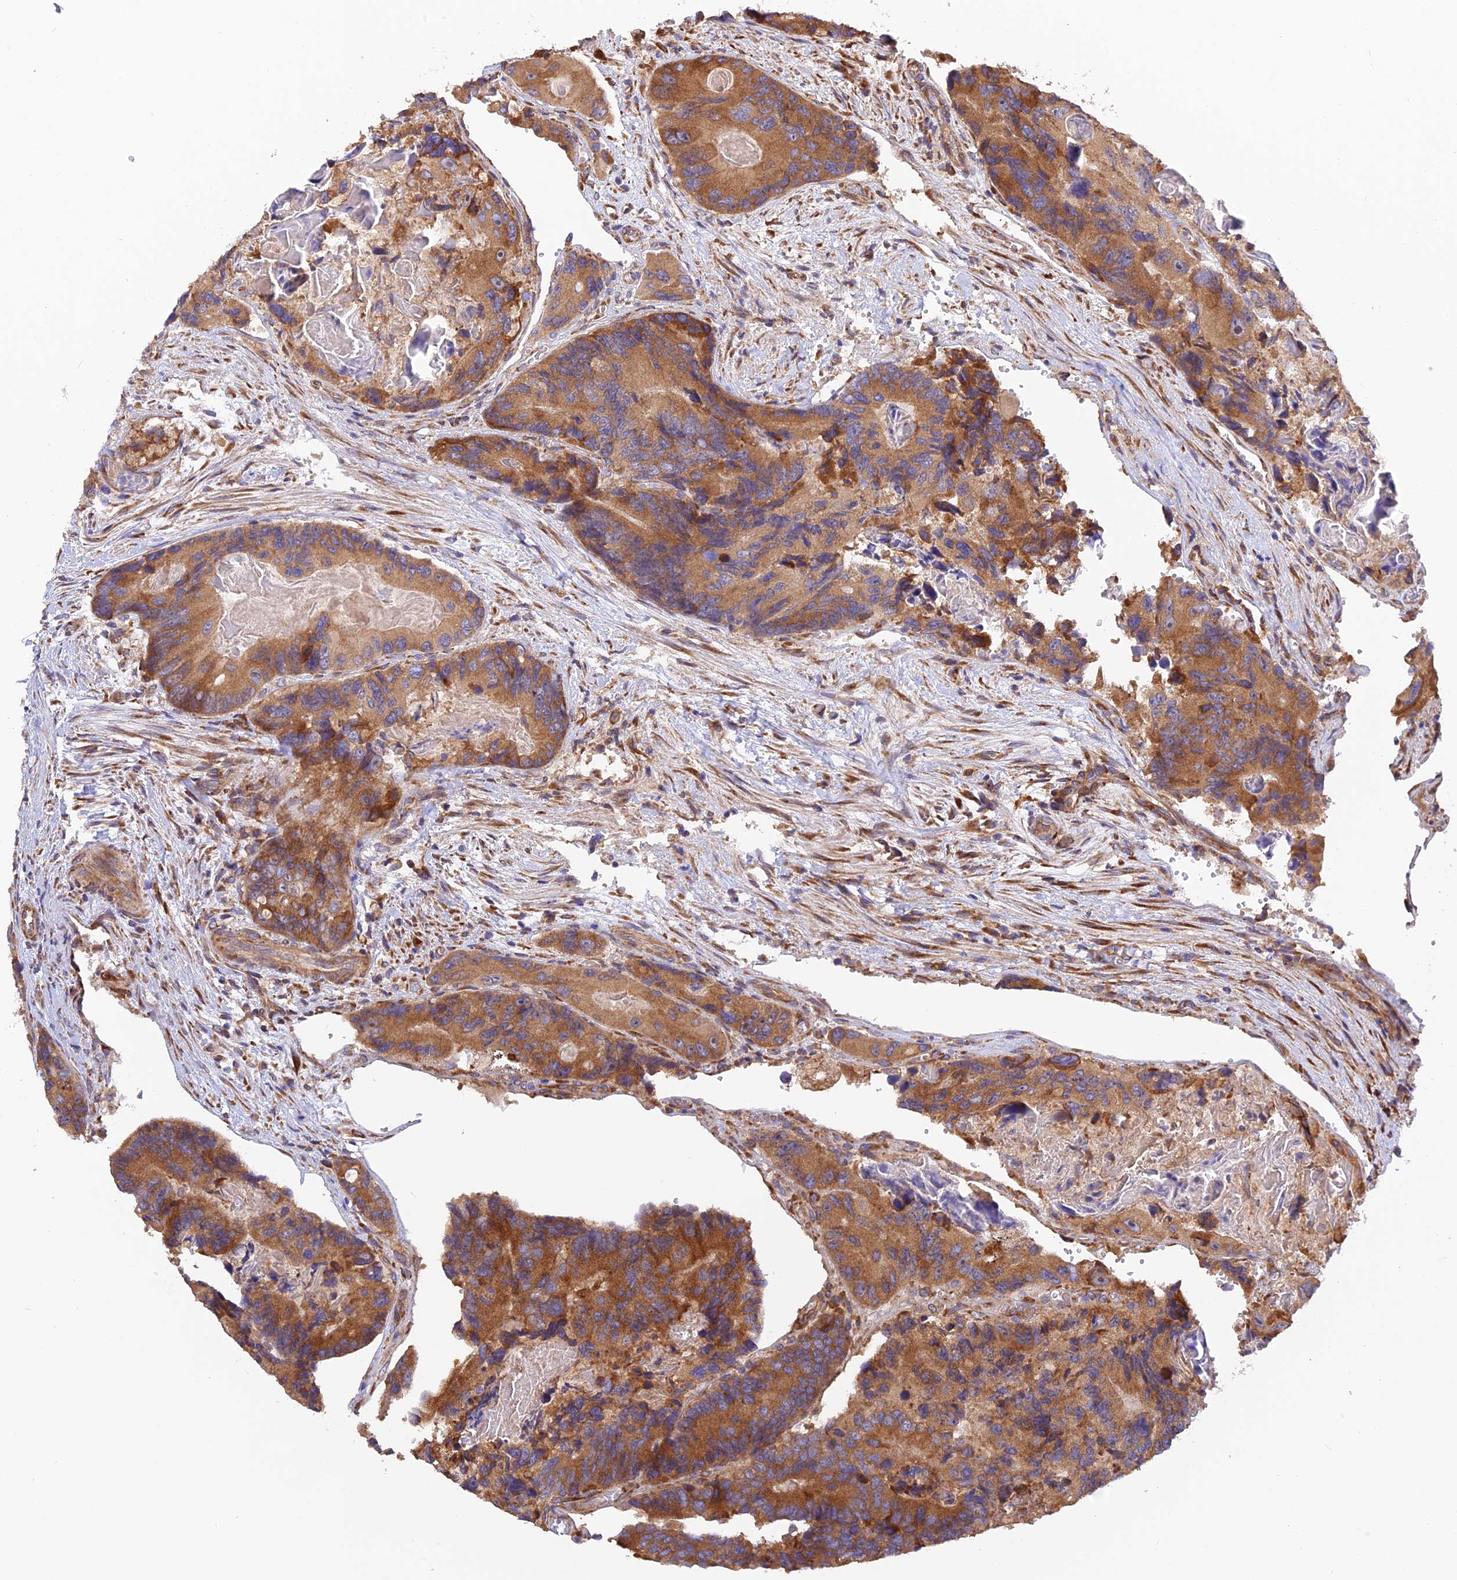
{"staining": {"intensity": "strong", "quantity": ">75%", "location": "cytoplasmic/membranous"}, "tissue": "colorectal cancer", "cell_type": "Tumor cells", "image_type": "cancer", "snomed": [{"axis": "morphology", "description": "Adenocarcinoma, NOS"}, {"axis": "topography", "description": "Colon"}], "caption": "Strong cytoplasmic/membranous expression is identified in about >75% of tumor cells in colorectal cancer. (DAB (3,3'-diaminobenzidine) IHC with brightfield microscopy, high magnification).", "gene": "RPL5", "patient": {"sex": "male", "age": 84}}